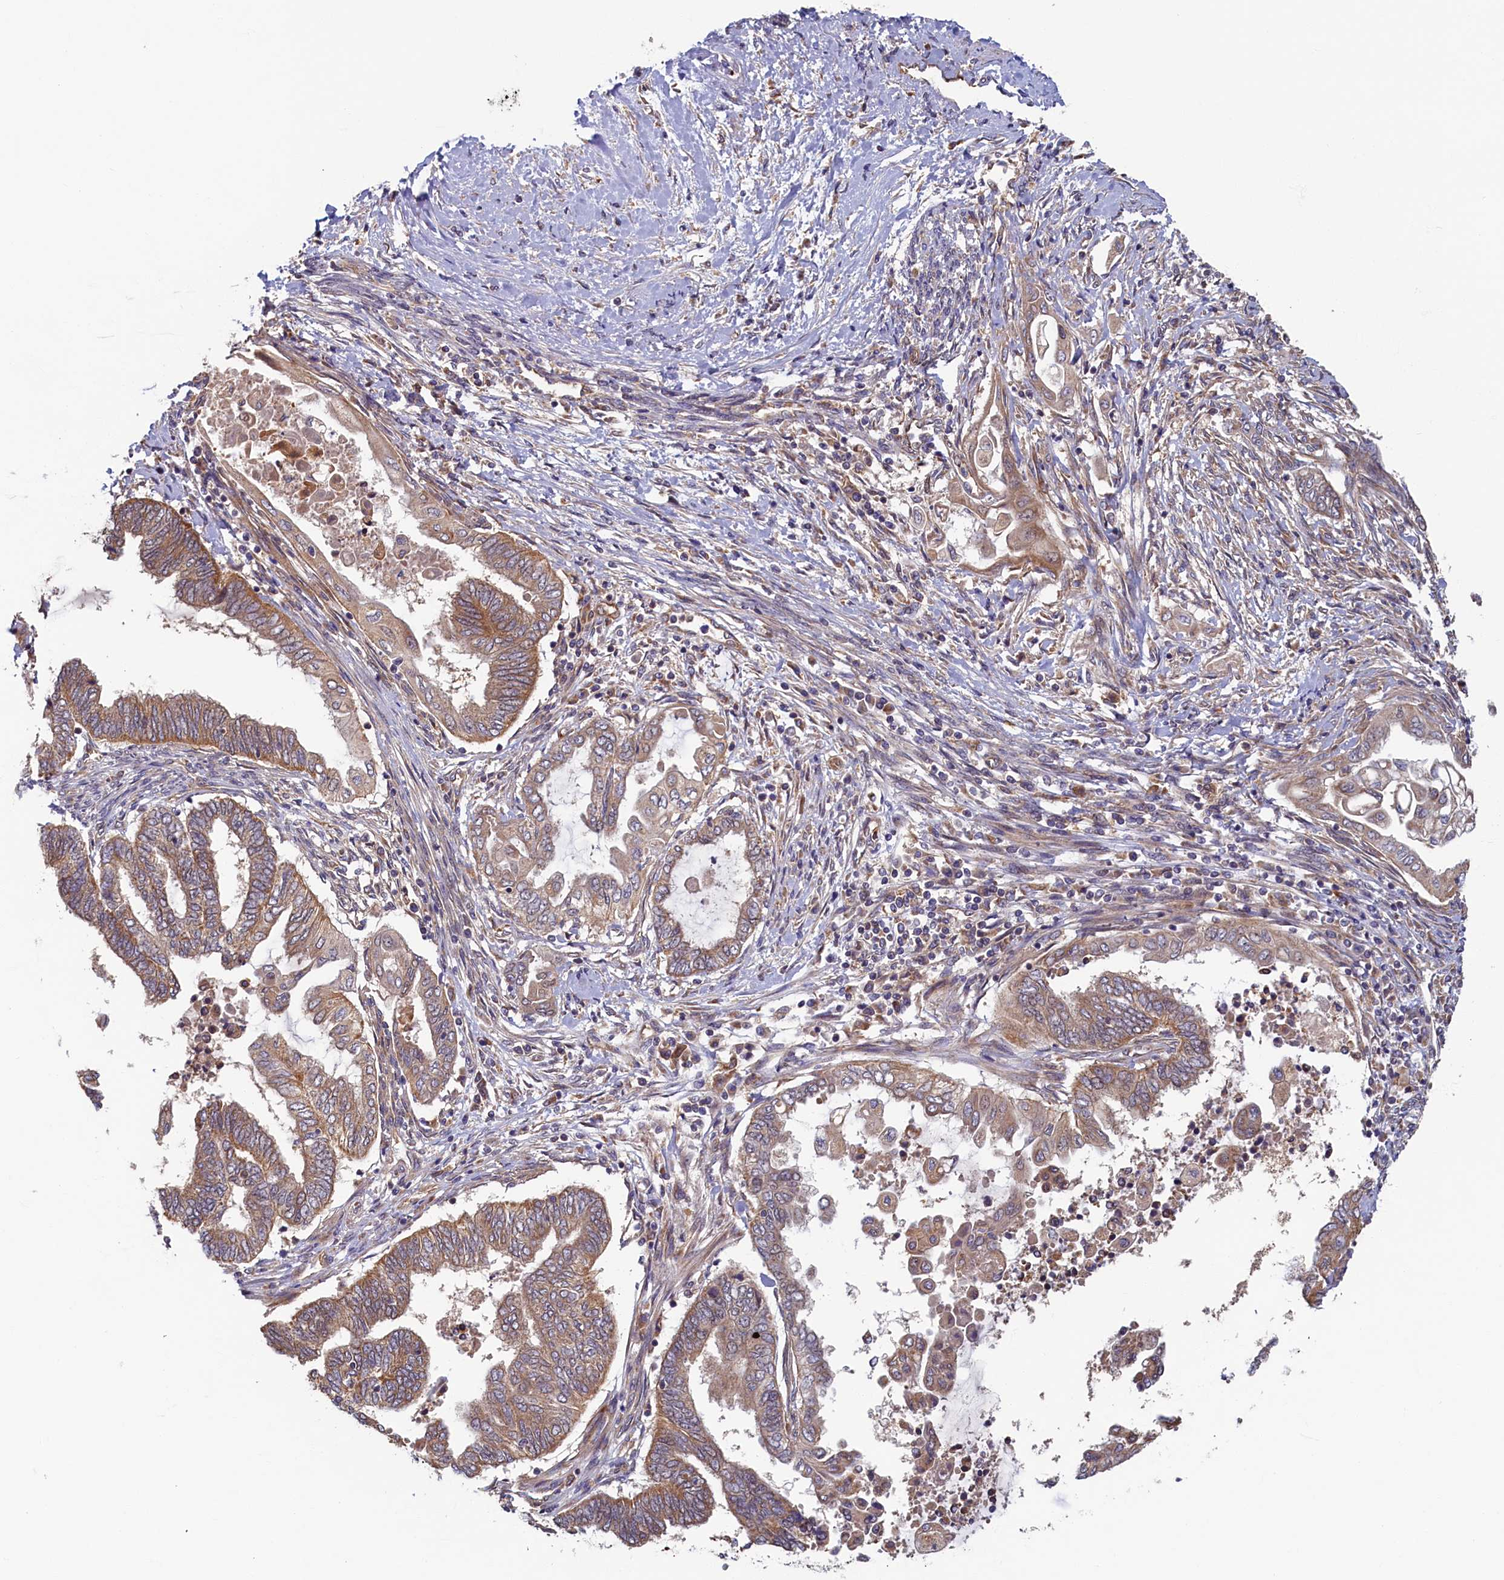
{"staining": {"intensity": "moderate", "quantity": ">75%", "location": "cytoplasmic/membranous"}, "tissue": "endometrial cancer", "cell_type": "Tumor cells", "image_type": "cancer", "snomed": [{"axis": "morphology", "description": "Adenocarcinoma, NOS"}, {"axis": "topography", "description": "Uterus"}, {"axis": "topography", "description": "Endometrium"}], "caption": "Adenocarcinoma (endometrial) tissue shows moderate cytoplasmic/membranous staining in approximately >75% of tumor cells Immunohistochemistry stains the protein in brown and the nuclei are stained blue.", "gene": "STX12", "patient": {"sex": "female", "age": 70}}